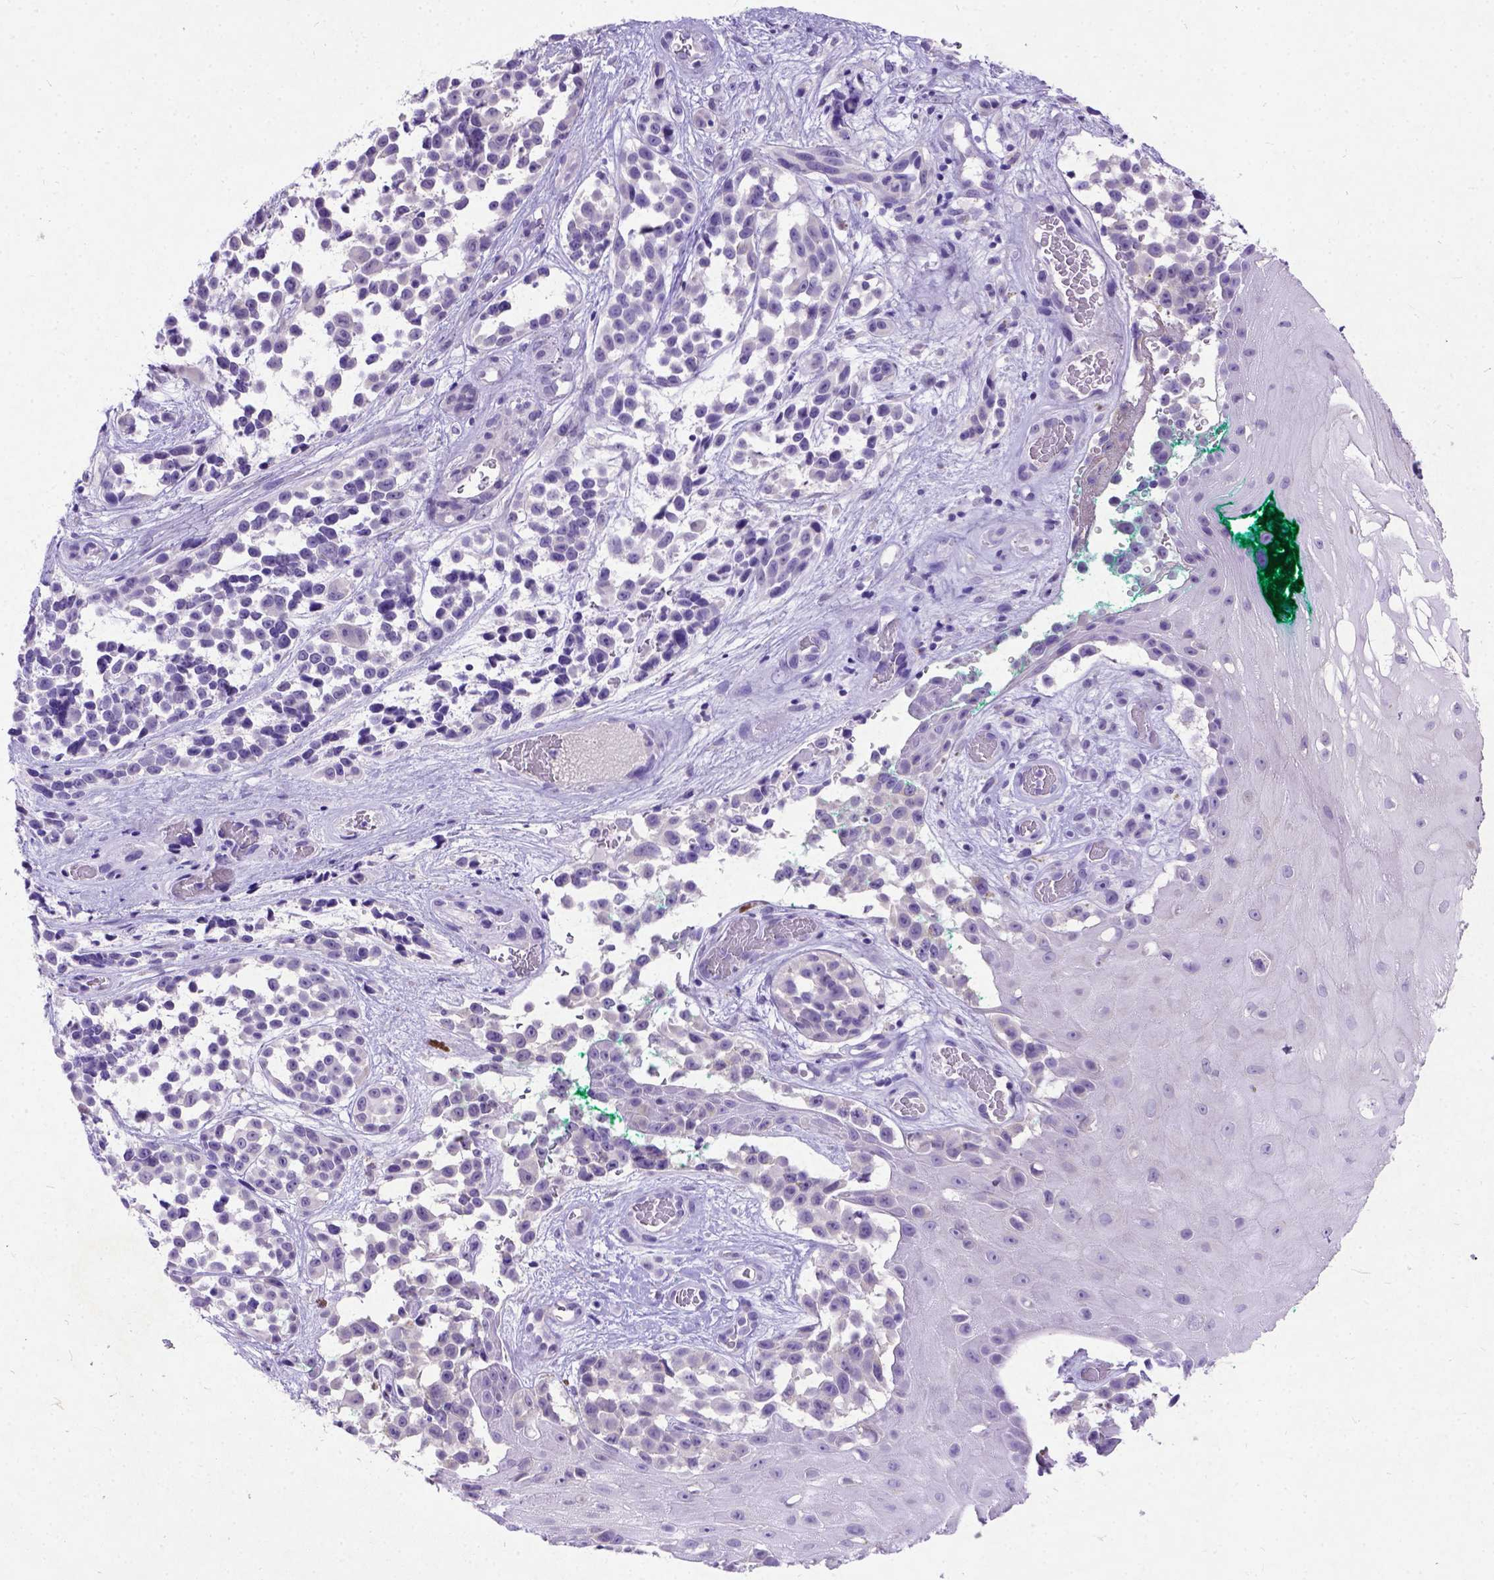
{"staining": {"intensity": "weak", "quantity": "<25%", "location": "cytoplasmic/membranous"}, "tissue": "melanoma", "cell_type": "Tumor cells", "image_type": "cancer", "snomed": [{"axis": "morphology", "description": "Malignant melanoma, NOS"}, {"axis": "topography", "description": "Skin"}], "caption": "DAB immunohistochemical staining of malignant melanoma shows no significant staining in tumor cells. The staining is performed using DAB (3,3'-diaminobenzidine) brown chromogen with nuclei counter-stained in using hematoxylin.", "gene": "NEUROD4", "patient": {"sex": "female", "age": 88}}